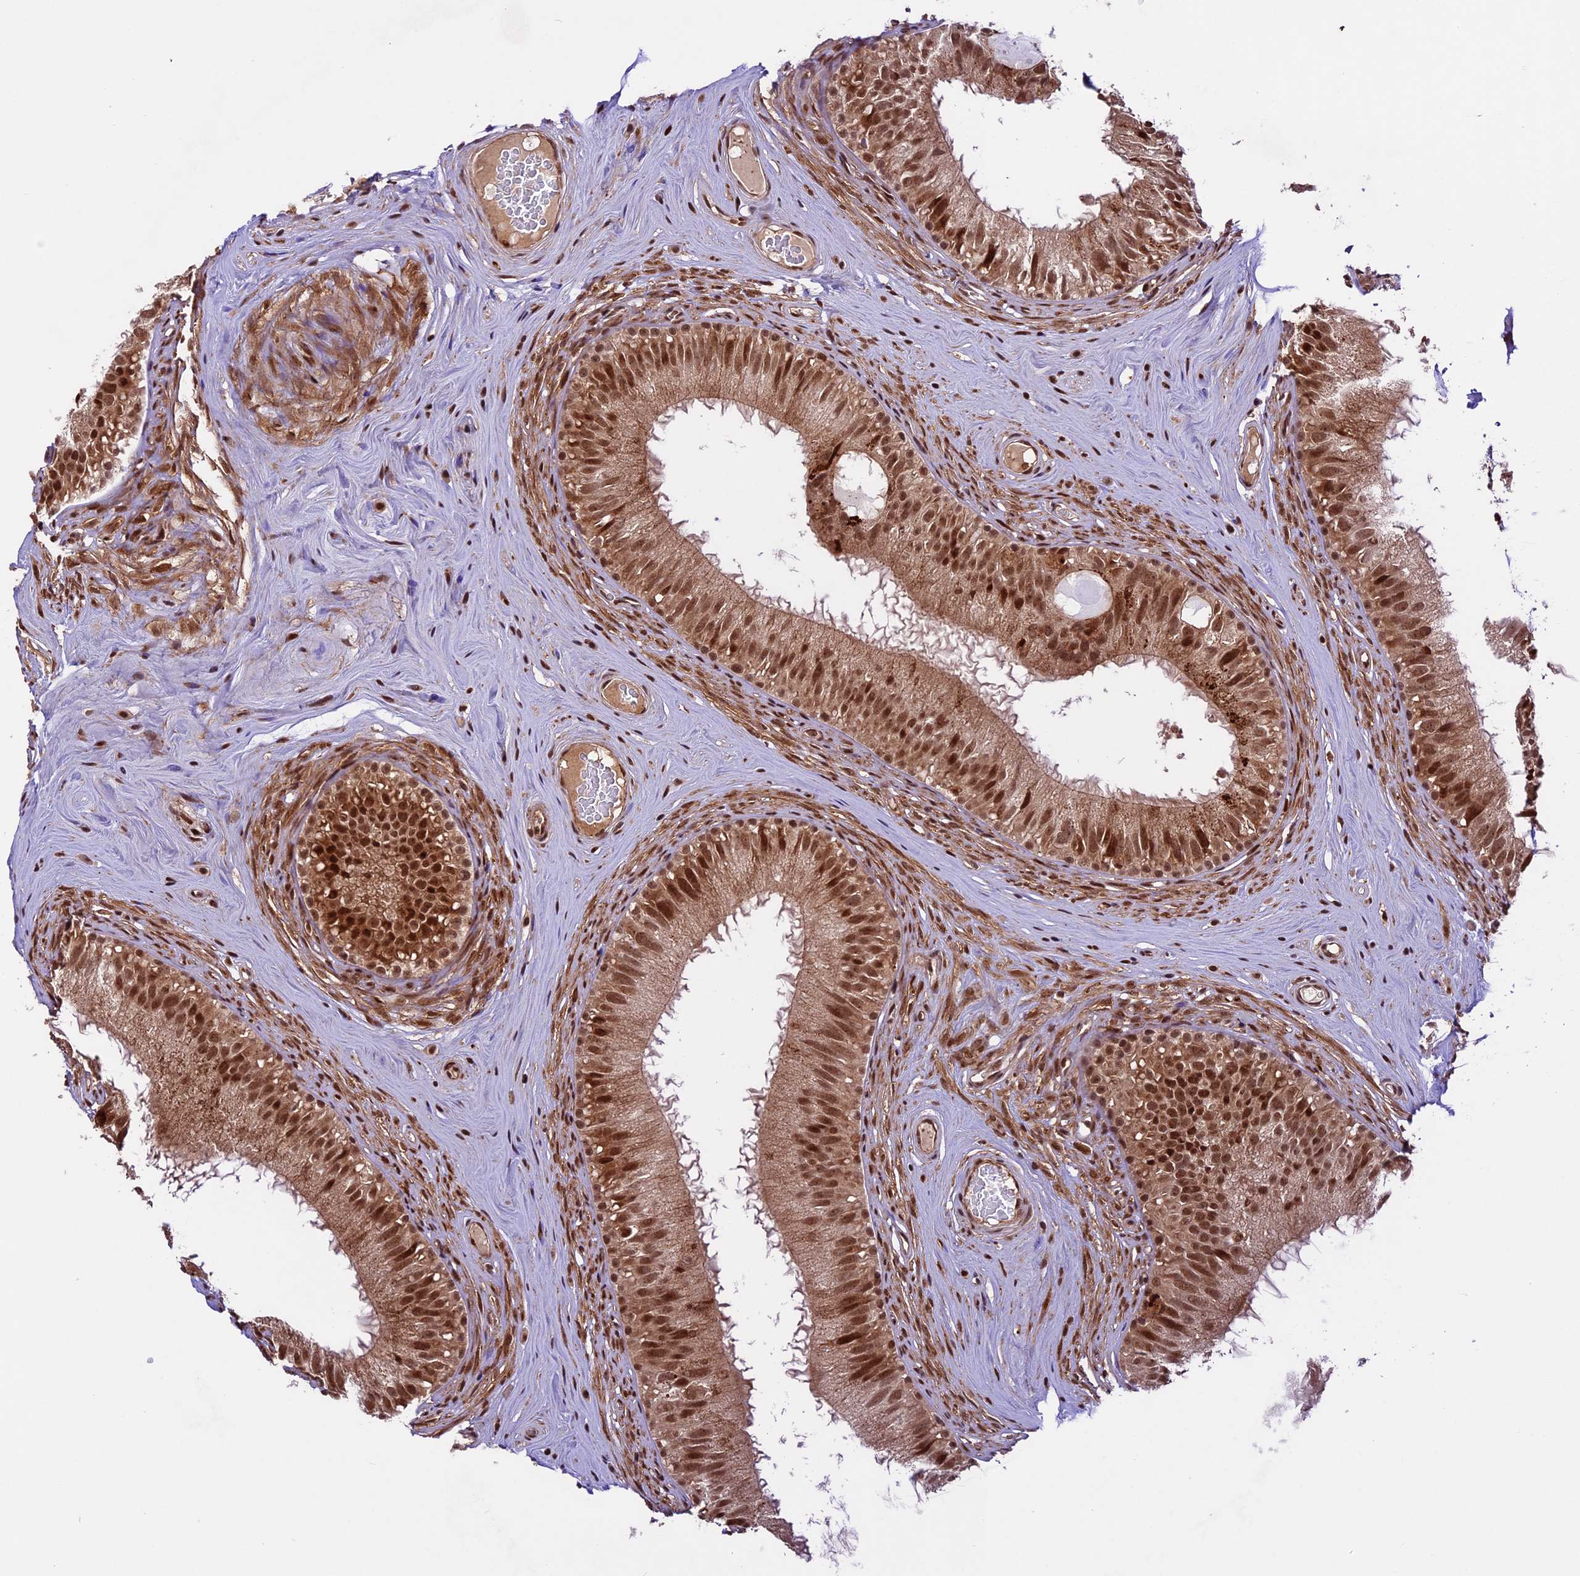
{"staining": {"intensity": "strong", "quantity": ">75%", "location": "cytoplasmic/membranous,nuclear"}, "tissue": "epididymis", "cell_type": "Glandular cells", "image_type": "normal", "snomed": [{"axis": "morphology", "description": "Normal tissue, NOS"}, {"axis": "topography", "description": "Epididymis"}], "caption": "Immunohistochemical staining of normal human epididymis exhibits strong cytoplasmic/membranous,nuclear protein expression in about >75% of glandular cells. The staining was performed using DAB to visualize the protein expression in brown, while the nuclei were stained in blue with hematoxylin (Magnification: 20x).", "gene": "DHX38", "patient": {"sex": "male", "age": 45}}